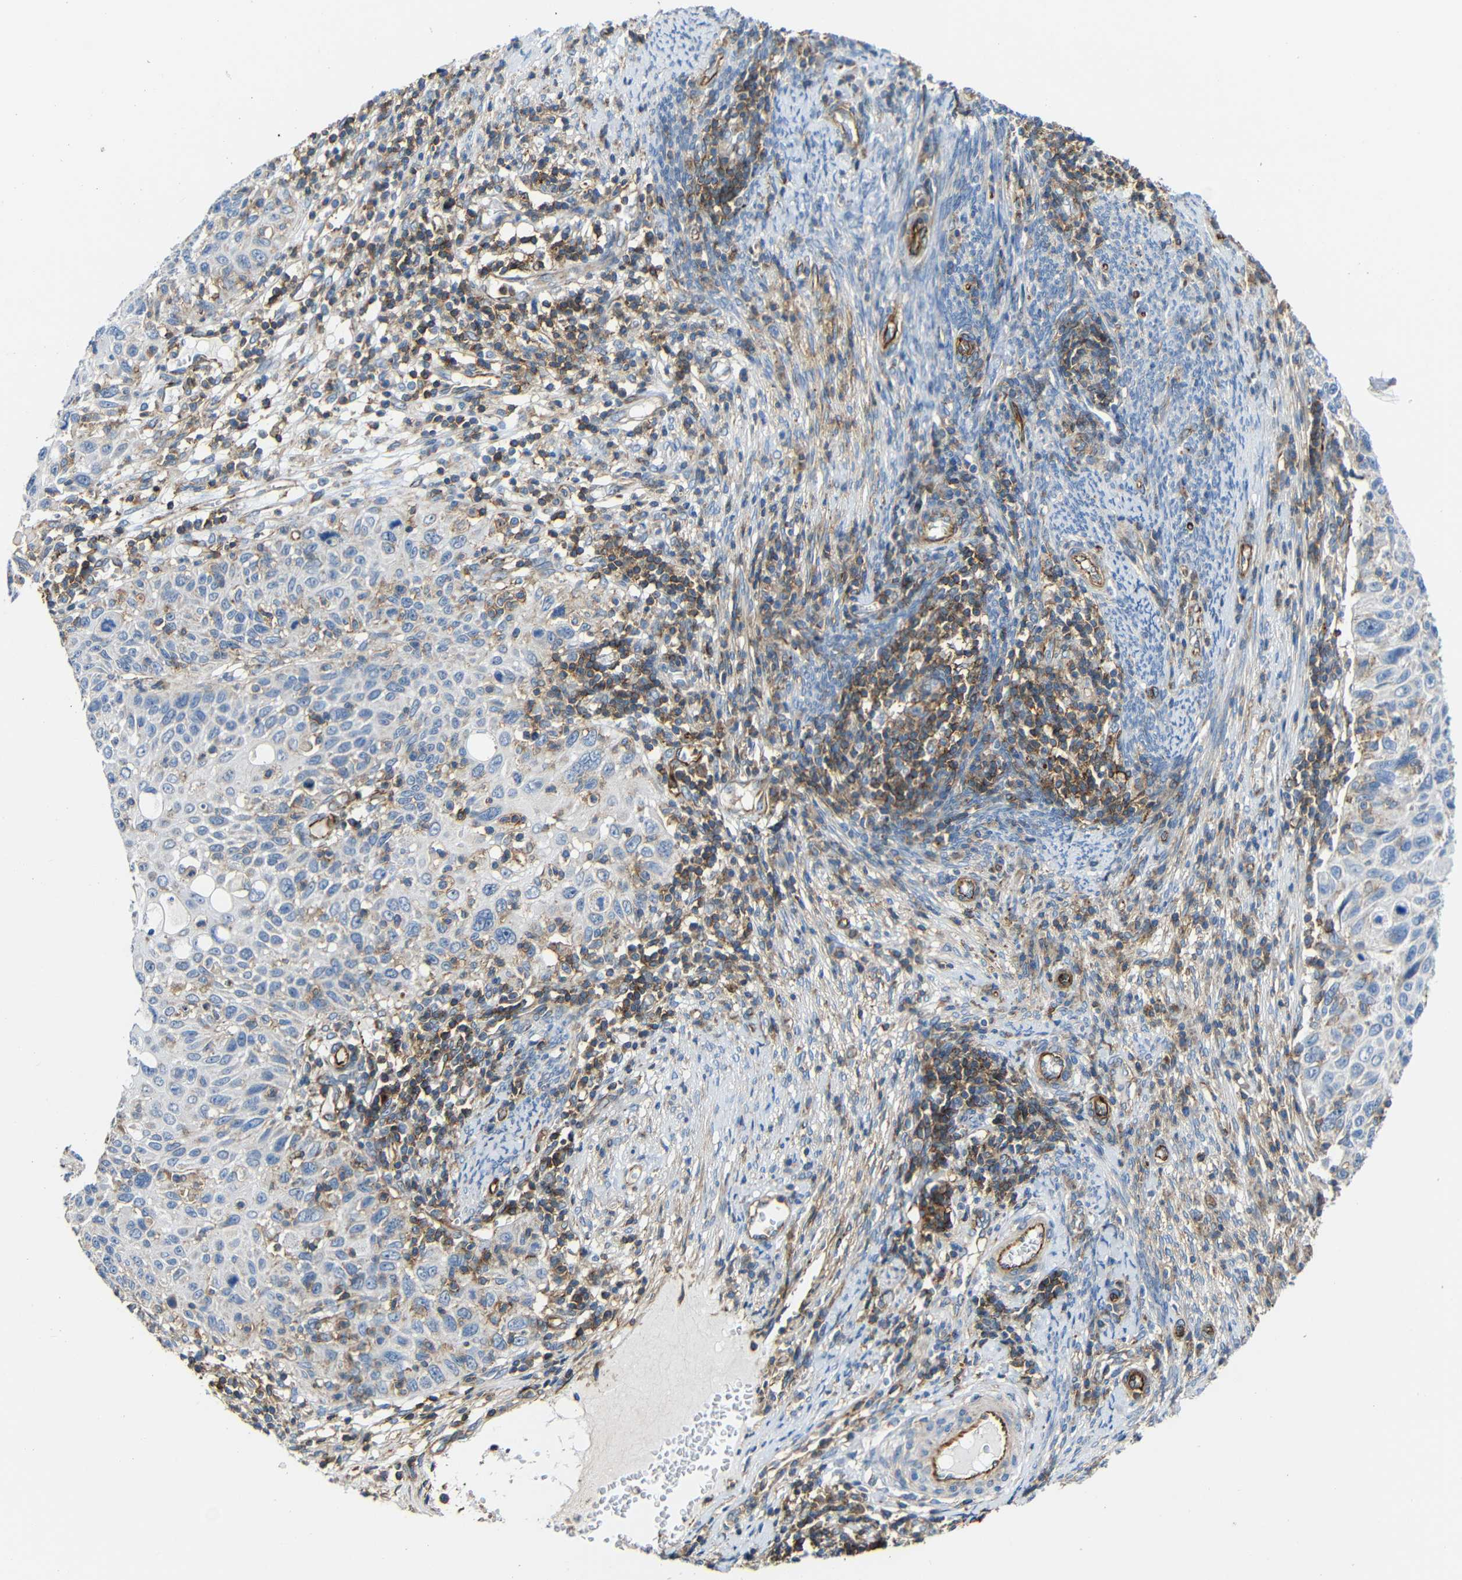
{"staining": {"intensity": "moderate", "quantity": "<25%", "location": "cytoplasmic/membranous"}, "tissue": "cervical cancer", "cell_type": "Tumor cells", "image_type": "cancer", "snomed": [{"axis": "morphology", "description": "Squamous cell carcinoma, NOS"}, {"axis": "topography", "description": "Cervix"}], "caption": "Immunohistochemical staining of human cervical cancer (squamous cell carcinoma) displays low levels of moderate cytoplasmic/membranous protein expression in approximately <25% of tumor cells.", "gene": "IGSF10", "patient": {"sex": "female", "age": 70}}